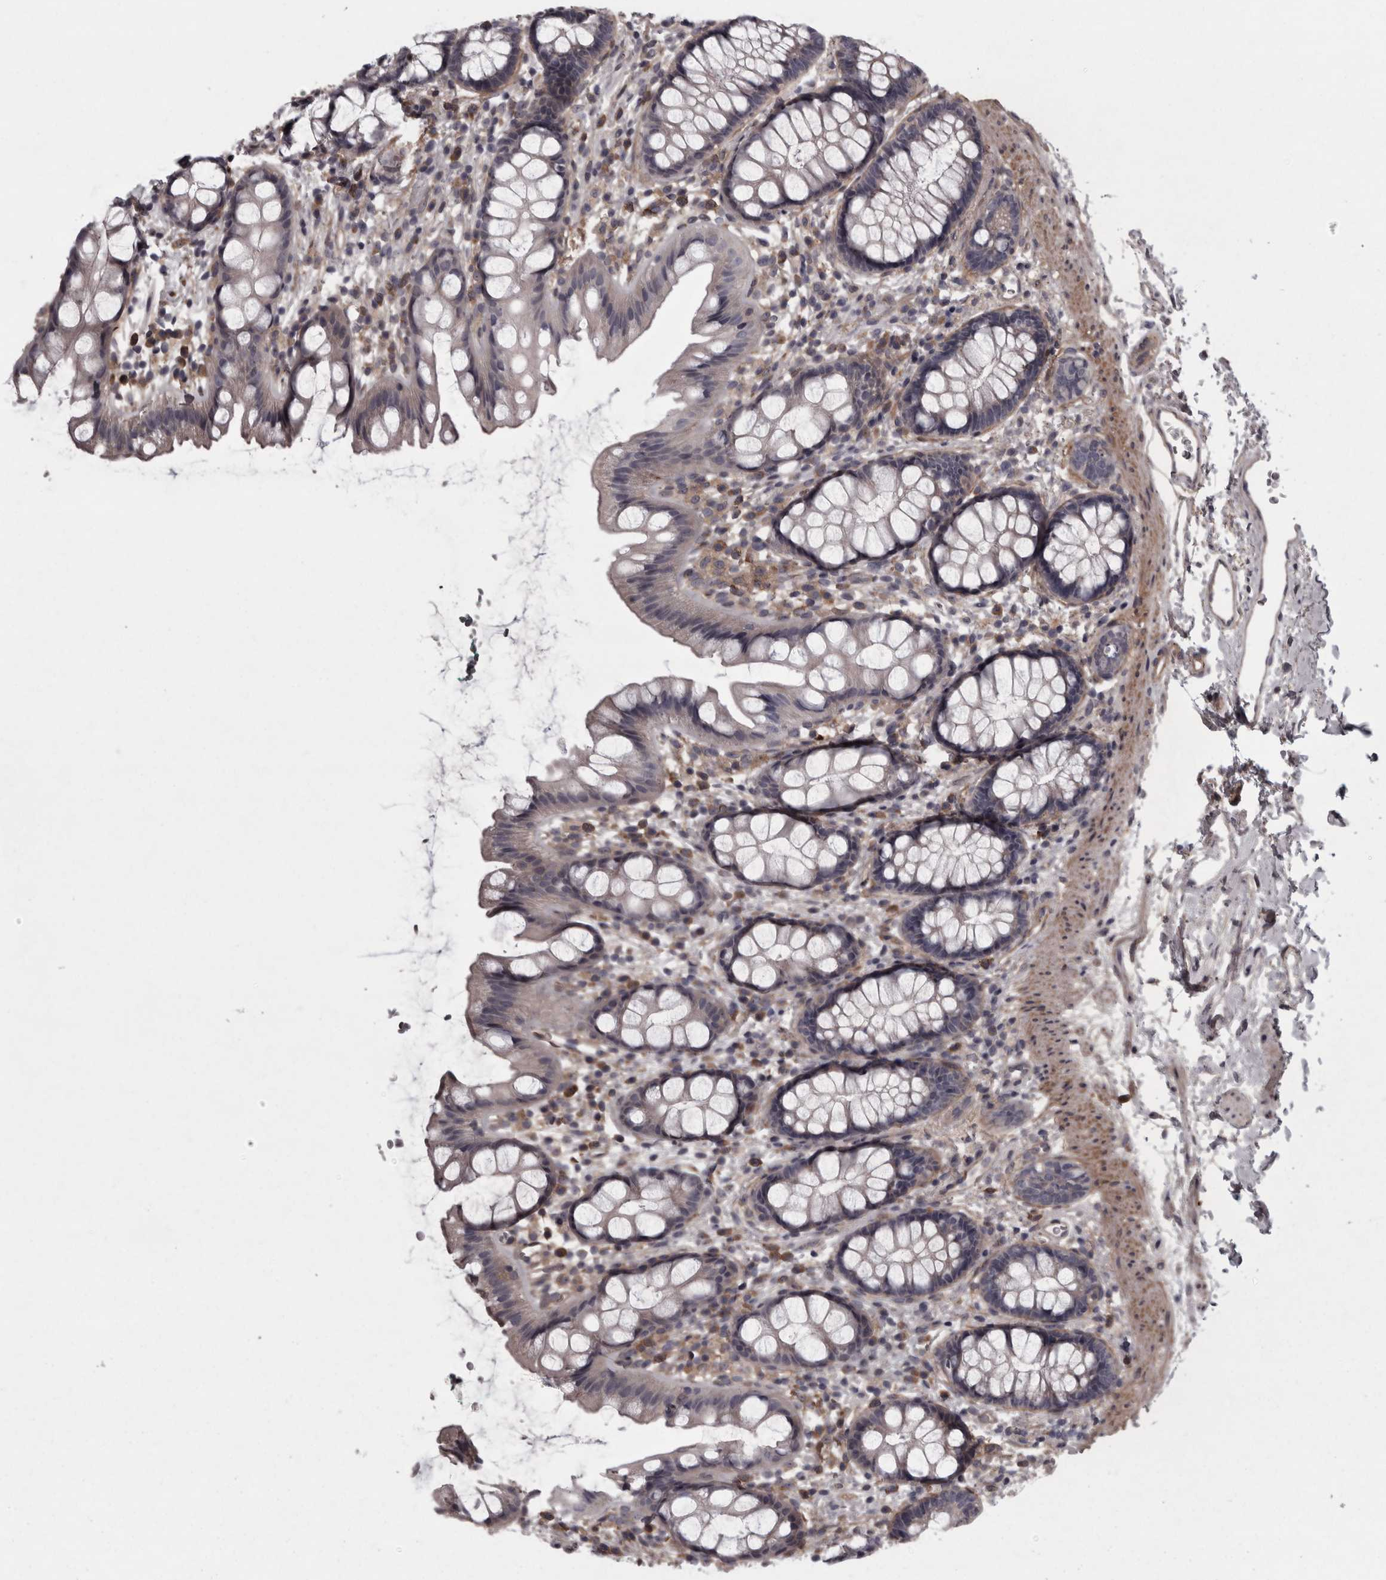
{"staining": {"intensity": "negative", "quantity": "none", "location": "none"}, "tissue": "rectum", "cell_type": "Glandular cells", "image_type": "normal", "snomed": [{"axis": "morphology", "description": "Normal tissue, NOS"}, {"axis": "topography", "description": "Rectum"}], "caption": "Immunohistochemistry (IHC) image of unremarkable rectum: rectum stained with DAB demonstrates no significant protein staining in glandular cells.", "gene": "RSU1", "patient": {"sex": "female", "age": 65}}